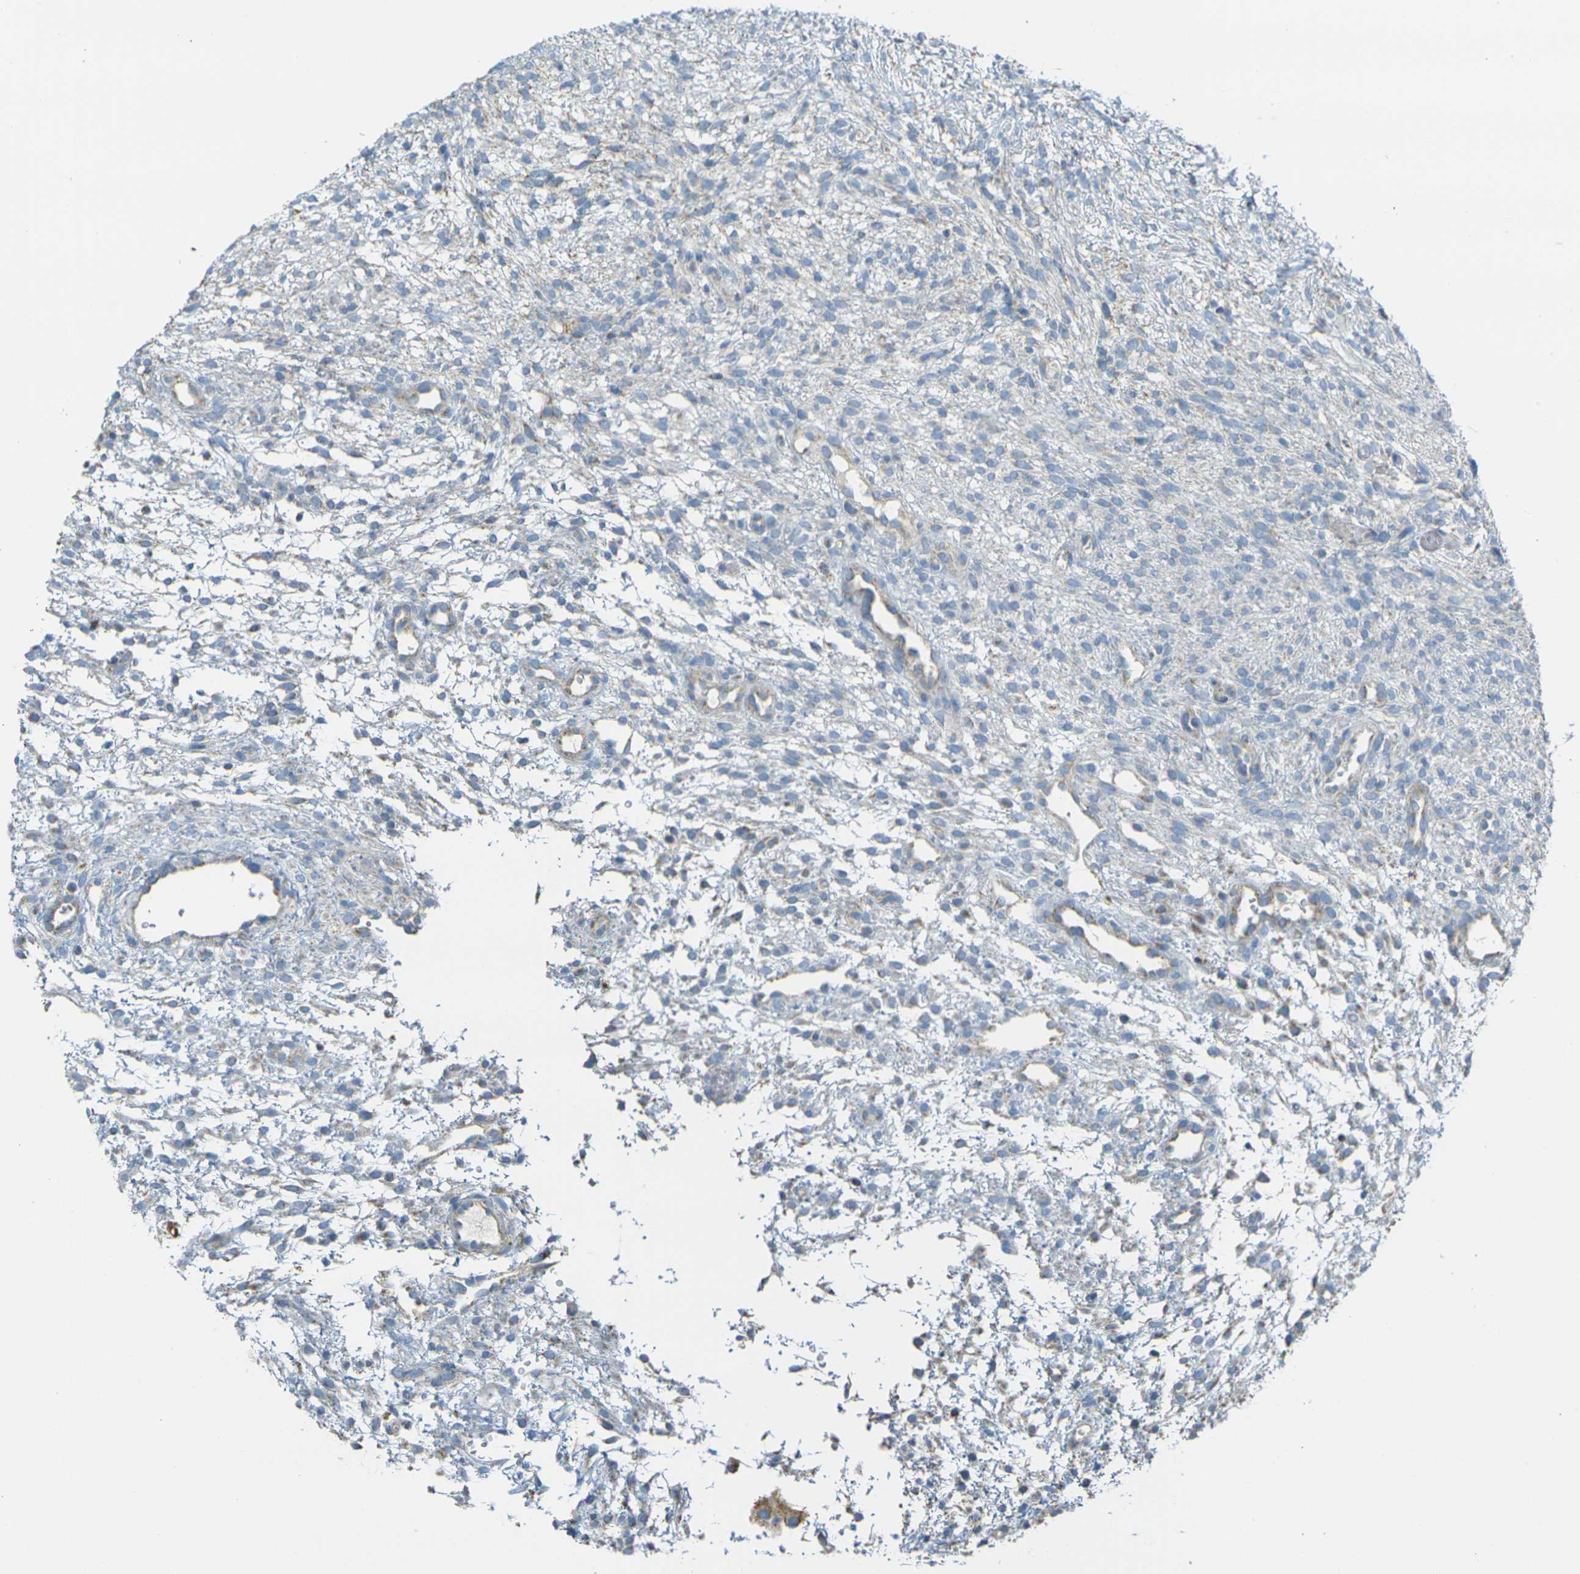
{"staining": {"intensity": "weak", "quantity": "25%-75%", "location": "cytoplasmic/membranous"}, "tissue": "ovary", "cell_type": "Follicle cells", "image_type": "normal", "snomed": [{"axis": "morphology", "description": "Normal tissue, NOS"}, {"axis": "morphology", "description": "Cyst, NOS"}, {"axis": "topography", "description": "Ovary"}], "caption": "Protein expression analysis of benign human ovary reveals weak cytoplasmic/membranous staining in about 25%-75% of follicle cells.", "gene": "PARD6B", "patient": {"sex": "female", "age": 18}}